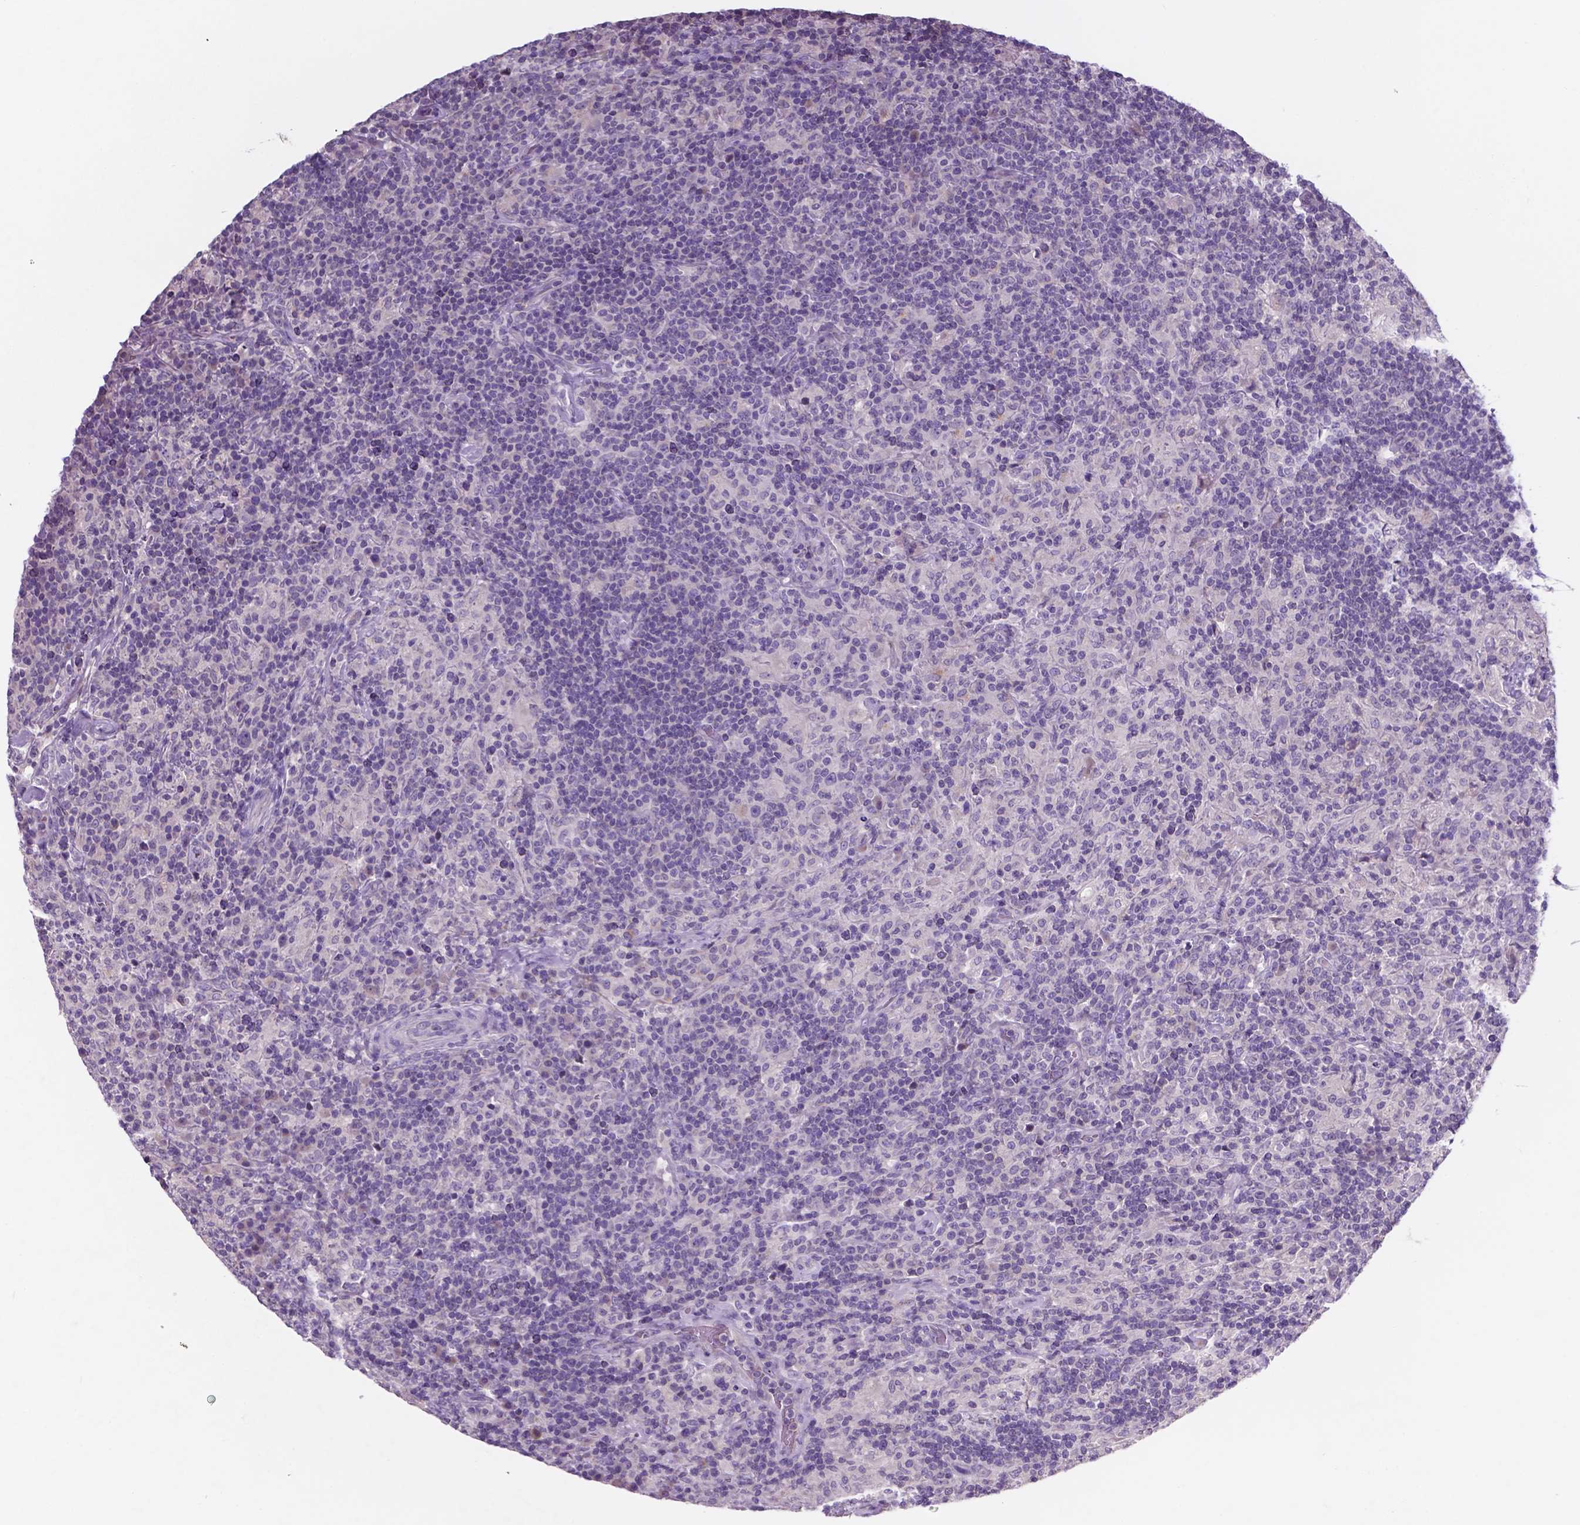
{"staining": {"intensity": "negative", "quantity": "none", "location": "none"}, "tissue": "lymphoma", "cell_type": "Tumor cells", "image_type": "cancer", "snomed": [{"axis": "morphology", "description": "Hodgkin's disease, NOS"}, {"axis": "topography", "description": "Lymph node"}], "caption": "High power microscopy micrograph of an immunohistochemistry (IHC) micrograph of lymphoma, revealing no significant expression in tumor cells. Nuclei are stained in blue.", "gene": "MKRN2OS", "patient": {"sex": "male", "age": 70}}